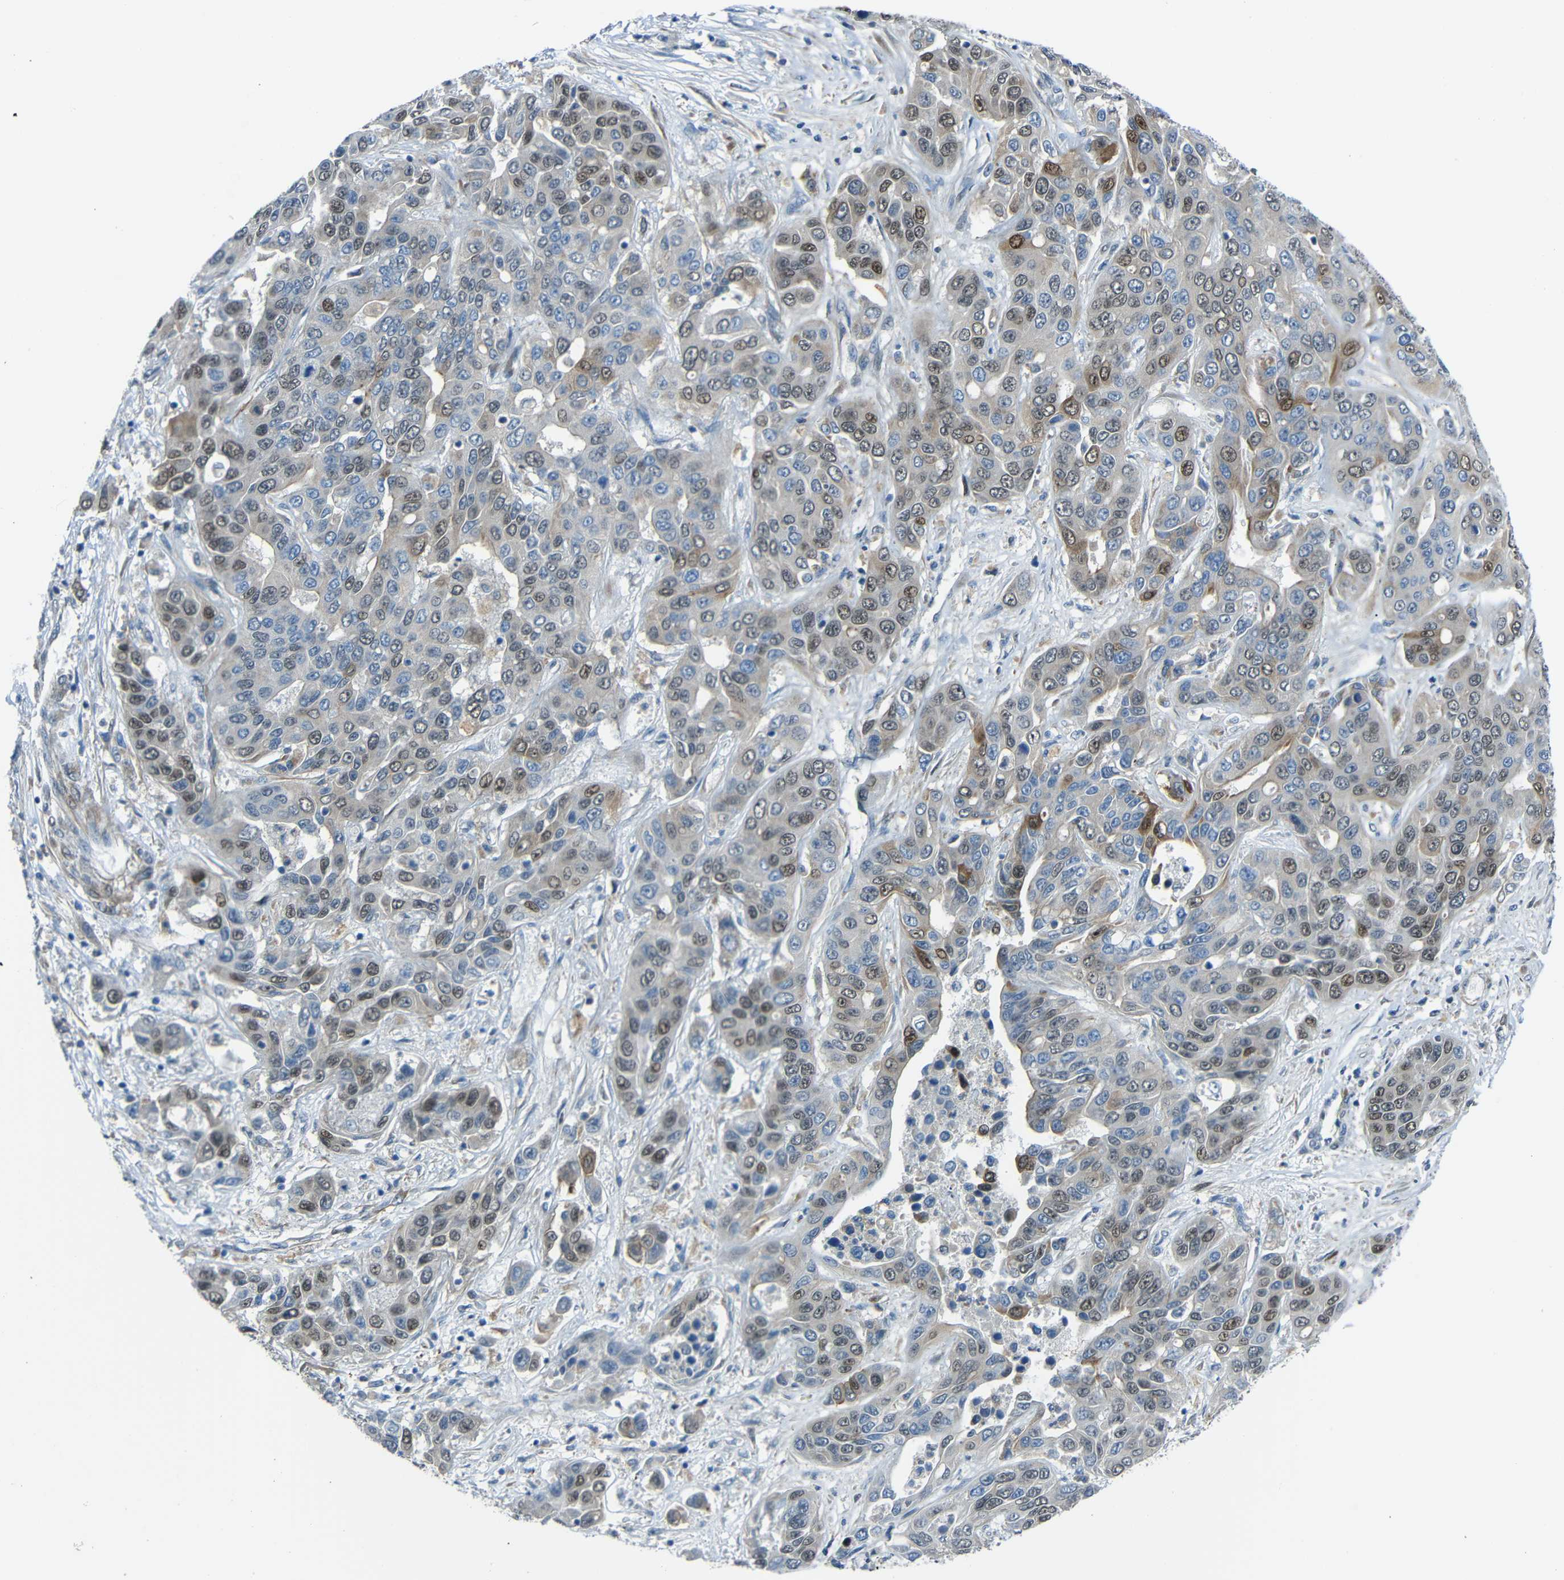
{"staining": {"intensity": "moderate", "quantity": "25%-75%", "location": "cytoplasmic/membranous,nuclear"}, "tissue": "liver cancer", "cell_type": "Tumor cells", "image_type": "cancer", "snomed": [{"axis": "morphology", "description": "Cholangiocarcinoma"}, {"axis": "topography", "description": "Liver"}], "caption": "The micrograph shows immunohistochemical staining of liver cholangiocarcinoma. There is moderate cytoplasmic/membranous and nuclear positivity is appreciated in about 25%-75% of tumor cells.", "gene": "DCLK1", "patient": {"sex": "female", "age": 52}}